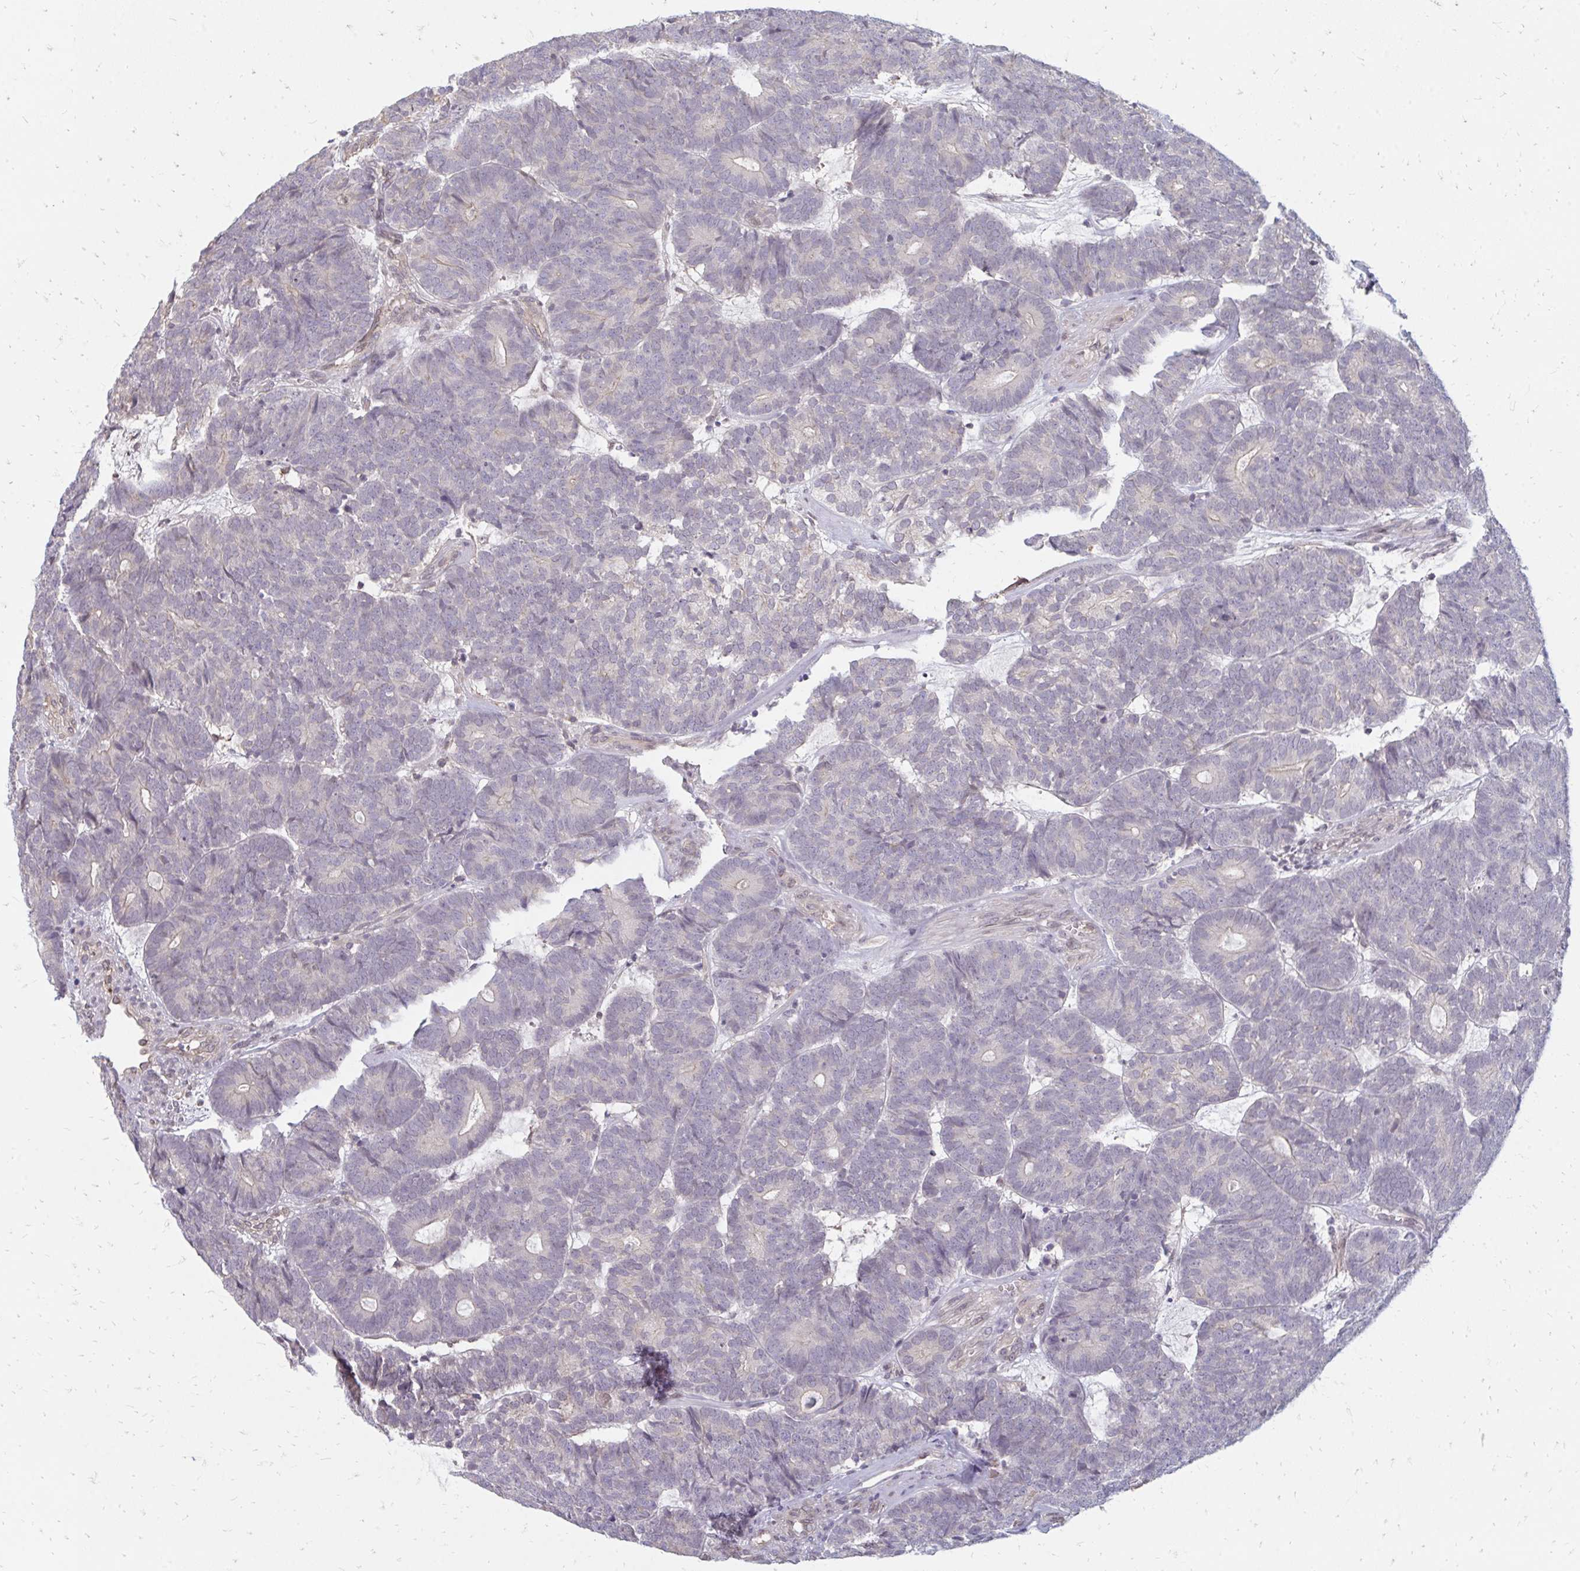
{"staining": {"intensity": "negative", "quantity": "none", "location": "none"}, "tissue": "head and neck cancer", "cell_type": "Tumor cells", "image_type": "cancer", "snomed": [{"axis": "morphology", "description": "Adenocarcinoma, NOS"}, {"axis": "topography", "description": "Head-Neck"}], "caption": "A micrograph of human head and neck cancer (adenocarcinoma) is negative for staining in tumor cells.", "gene": "GPC5", "patient": {"sex": "female", "age": 81}}